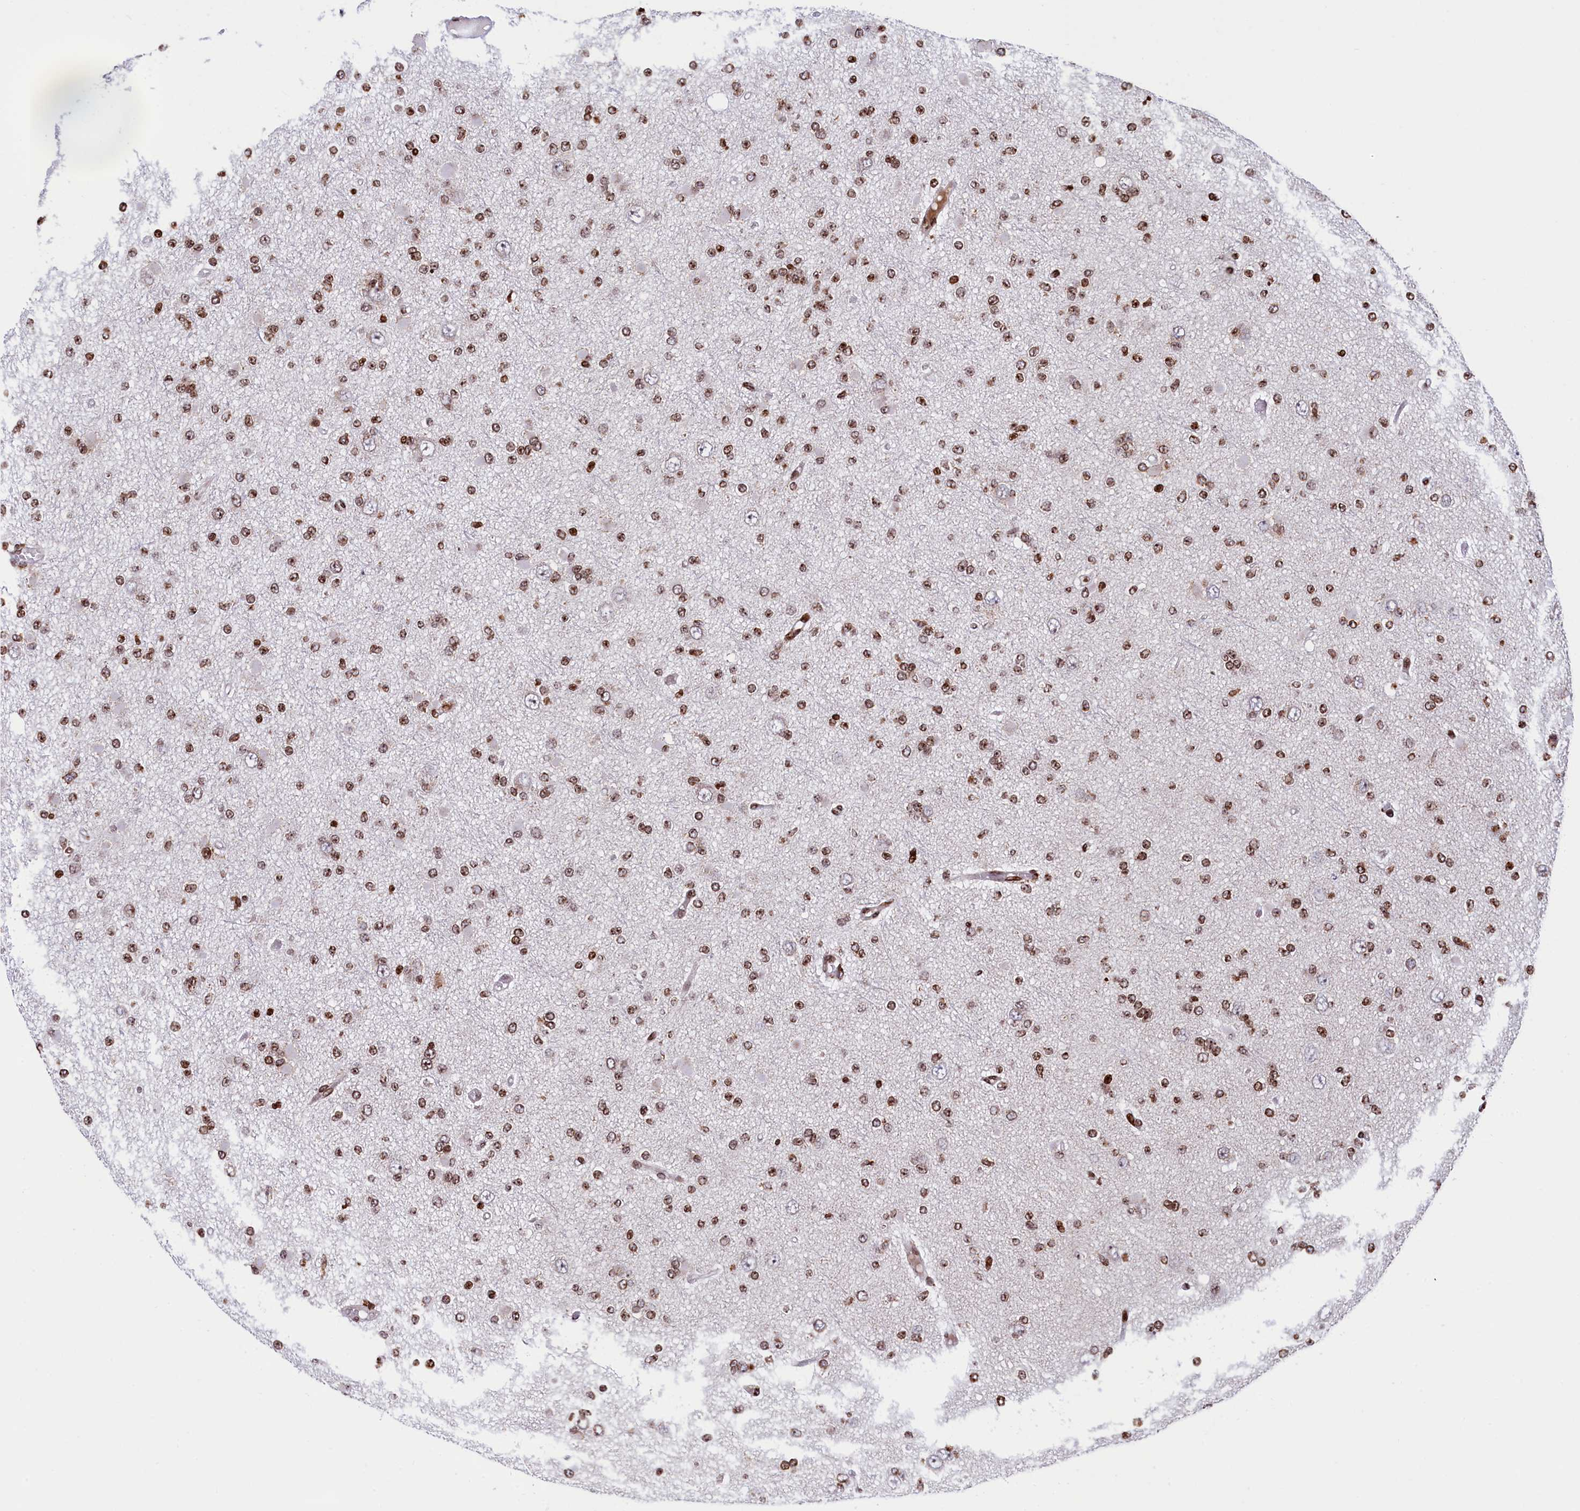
{"staining": {"intensity": "moderate", "quantity": ">75%", "location": "nuclear"}, "tissue": "glioma", "cell_type": "Tumor cells", "image_type": "cancer", "snomed": [{"axis": "morphology", "description": "Glioma, malignant, Low grade"}, {"axis": "topography", "description": "Brain"}], "caption": "A micrograph of human glioma stained for a protein reveals moderate nuclear brown staining in tumor cells.", "gene": "TIMM29", "patient": {"sex": "female", "age": 22}}